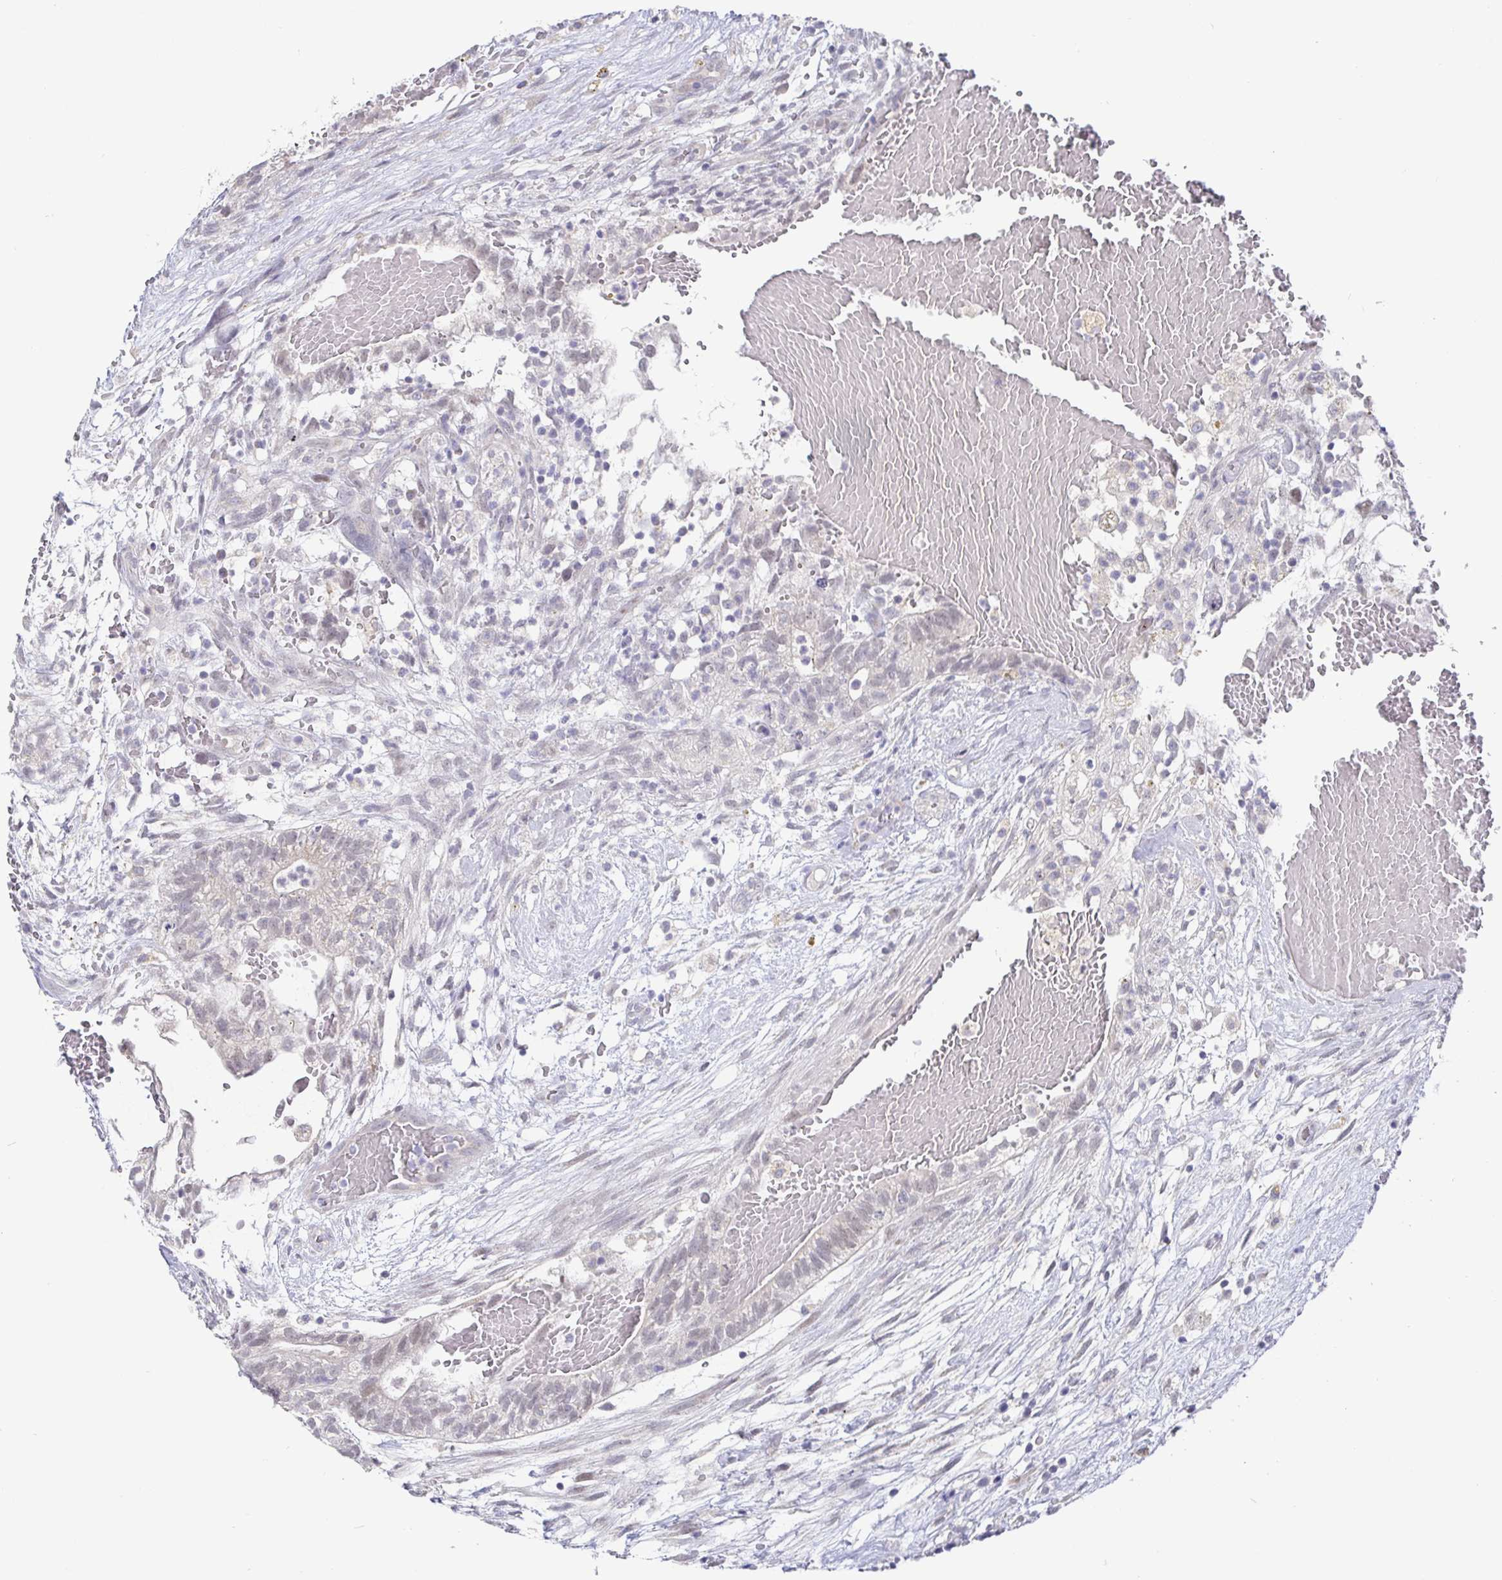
{"staining": {"intensity": "negative", "quantity": "none", "location": "none"}, "tissue": "testis cancer", "cell_type": "Tumor cells", "image_type": "cancer", "snomed": [{"axis": "morphology", "description": "Normal tissue, NOS"}, {"axis": "morphology", "description": "Carcinoma, Embryonal, NOS"}, {"axis": "topography", "description": "Testis"}], "caption": "A histopathology image of human testis embryonal carcinoma is negative for staining in tumor cells.", "gene": "CIT", "patient": {"sex": "male", "age": 32}}